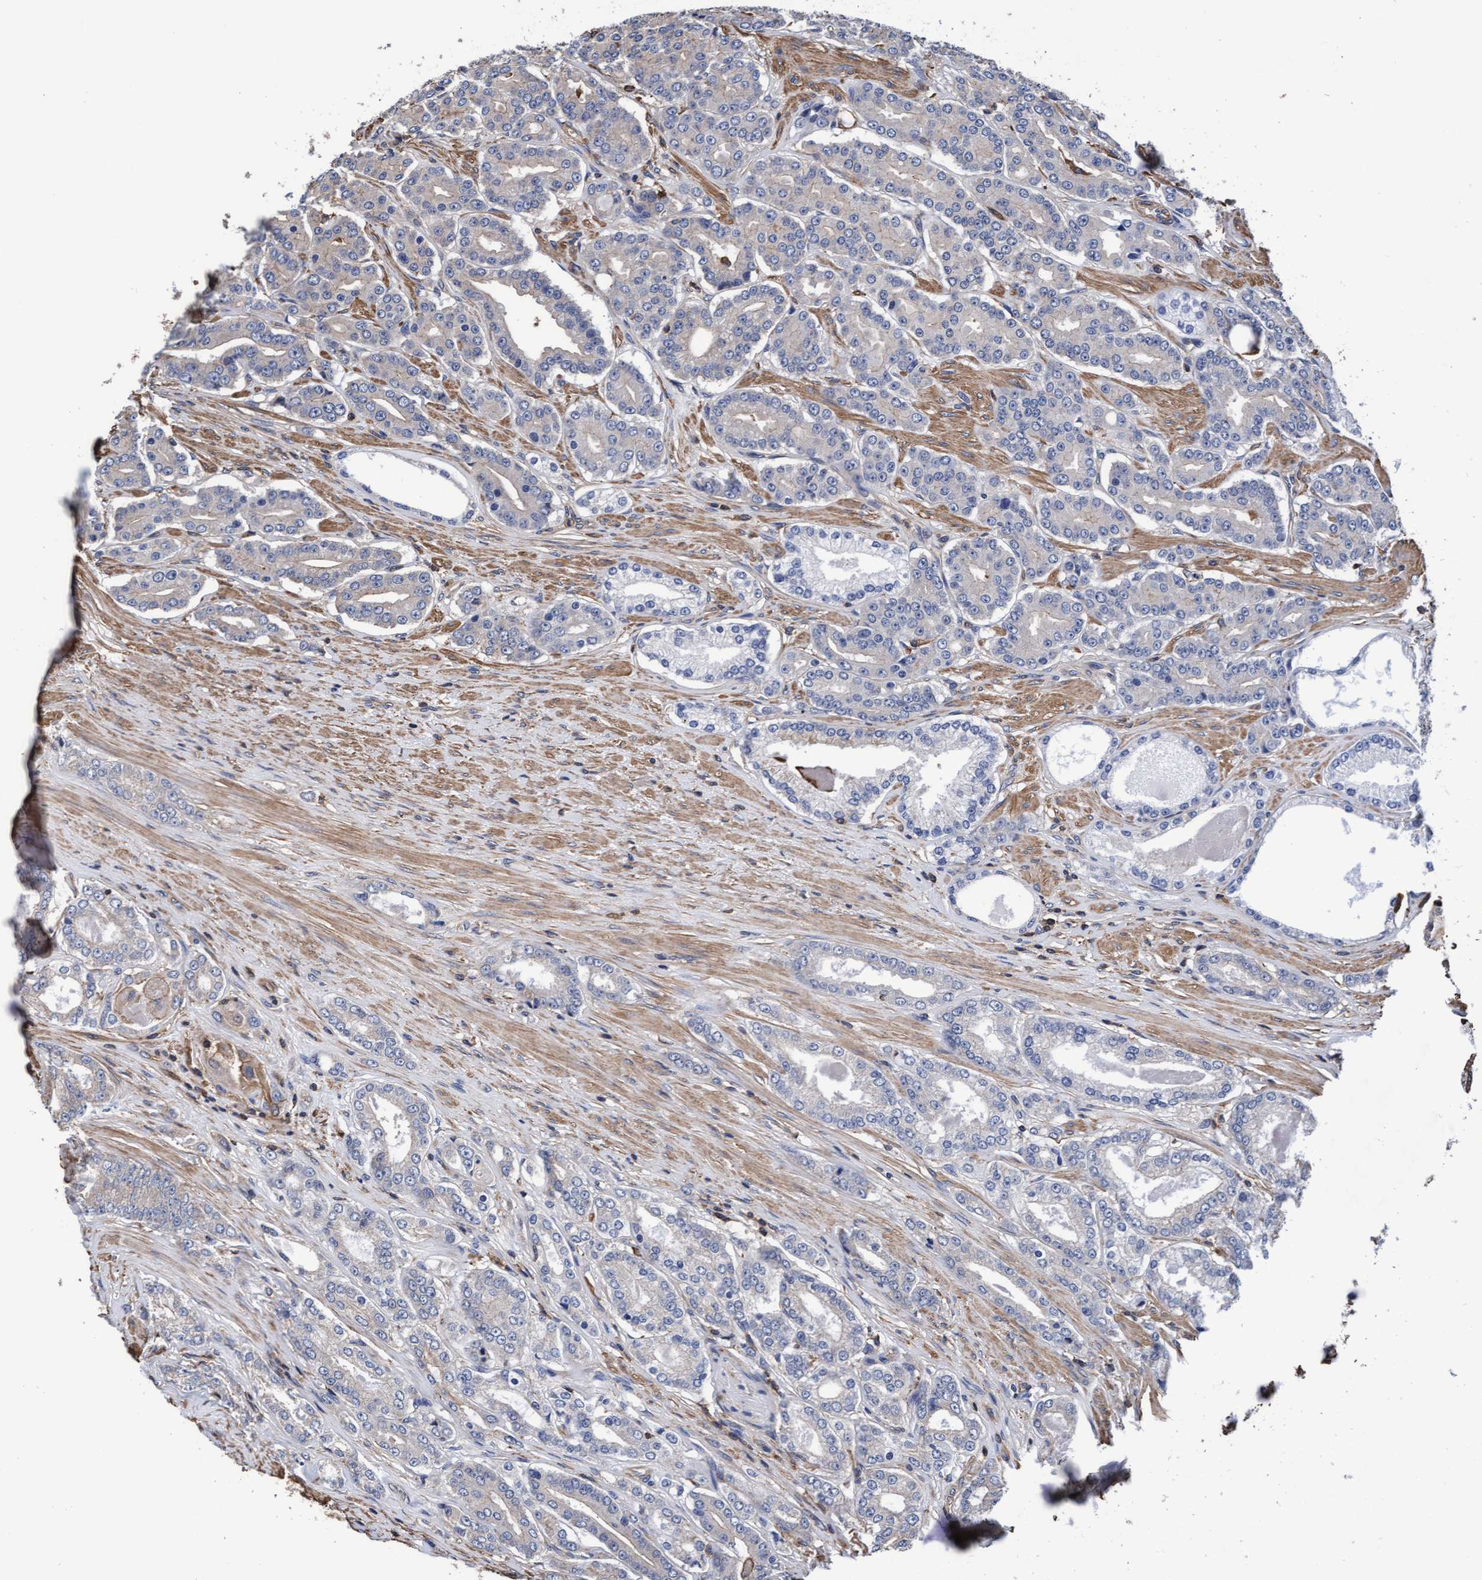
{"staining": {"intensity": "negative", "quantity": "none", "location": "none"}, "tissue": "prostate cancer", "cell_type": "Tumor cells", "image_type": "cancer", "snomed": [{"axis": "morphology", "description": "Adenocarcinoma, High grade"}, {"axis": "topography", "description": "Prostate"}], "caption": "IHC of human prostate cancer (adenocarcinoma (high-grade)) displays no expression in tumor cells.", "gene": "GRHPR", "patient": {"sex": "male", "age": 71}}